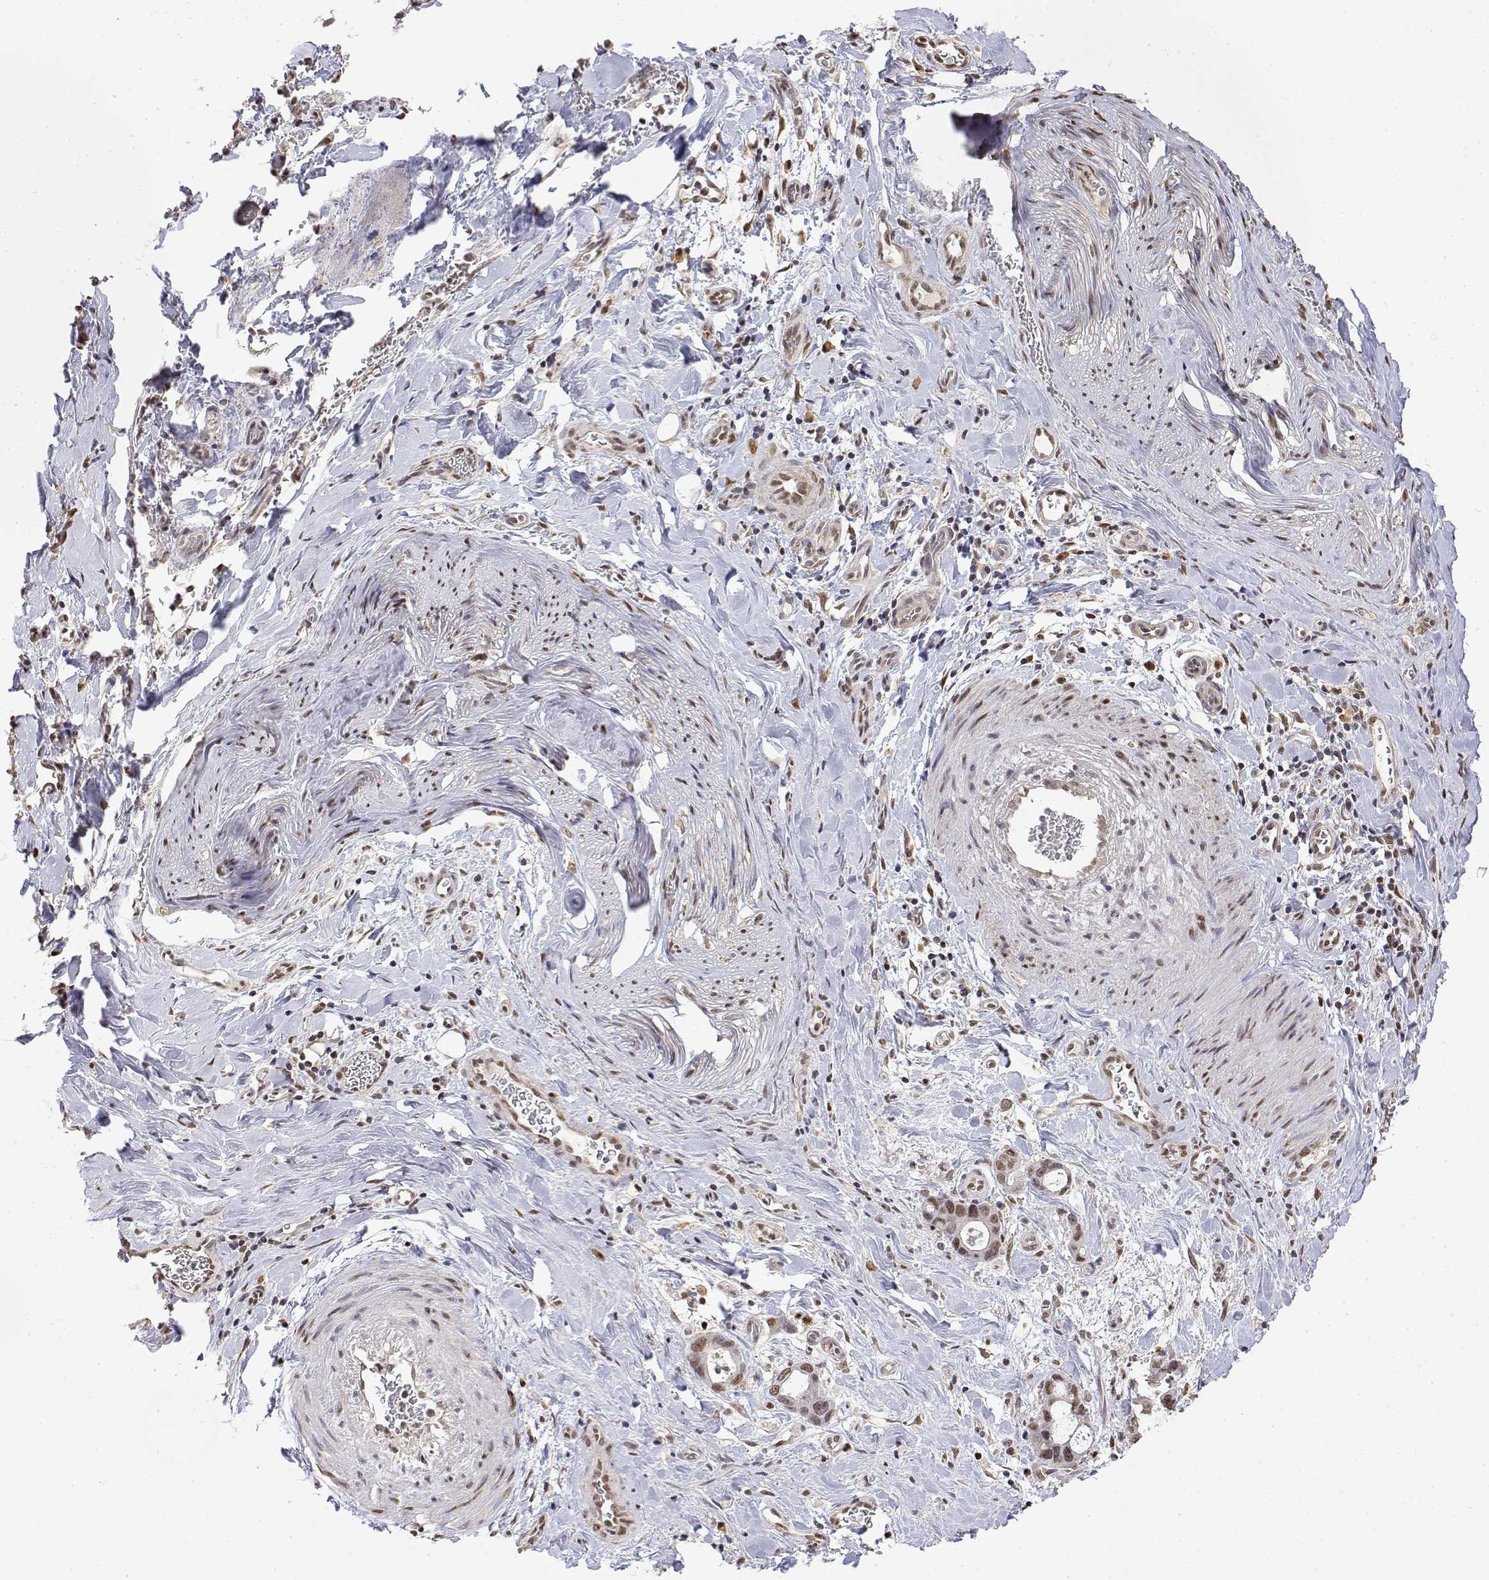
{"staining": {"intensity": "moderate", "quantity": ">75%", "location": "nuclear"}, "tissue": "stomach cancer", "cell_type": "Tumor cells", "image_type": "cancer", "snomed": [{"axis": "morphology", "description": "Normal tissue, NOS"}, {"axis": "morphology", "description": "Adenocarcinoma, NOS"}, {"axis": "topography", "description": "Esophagus"}, {"axis": "topography", "description": "Stomach, upper"}], "caption": "Protein expression analysis of stomach adenocarcinoma demonstrates moderate nuclear staining in approximately >75% of tumor cells.", "gene": "TPI1", "patient": {"sex": "male", "age": 74}}